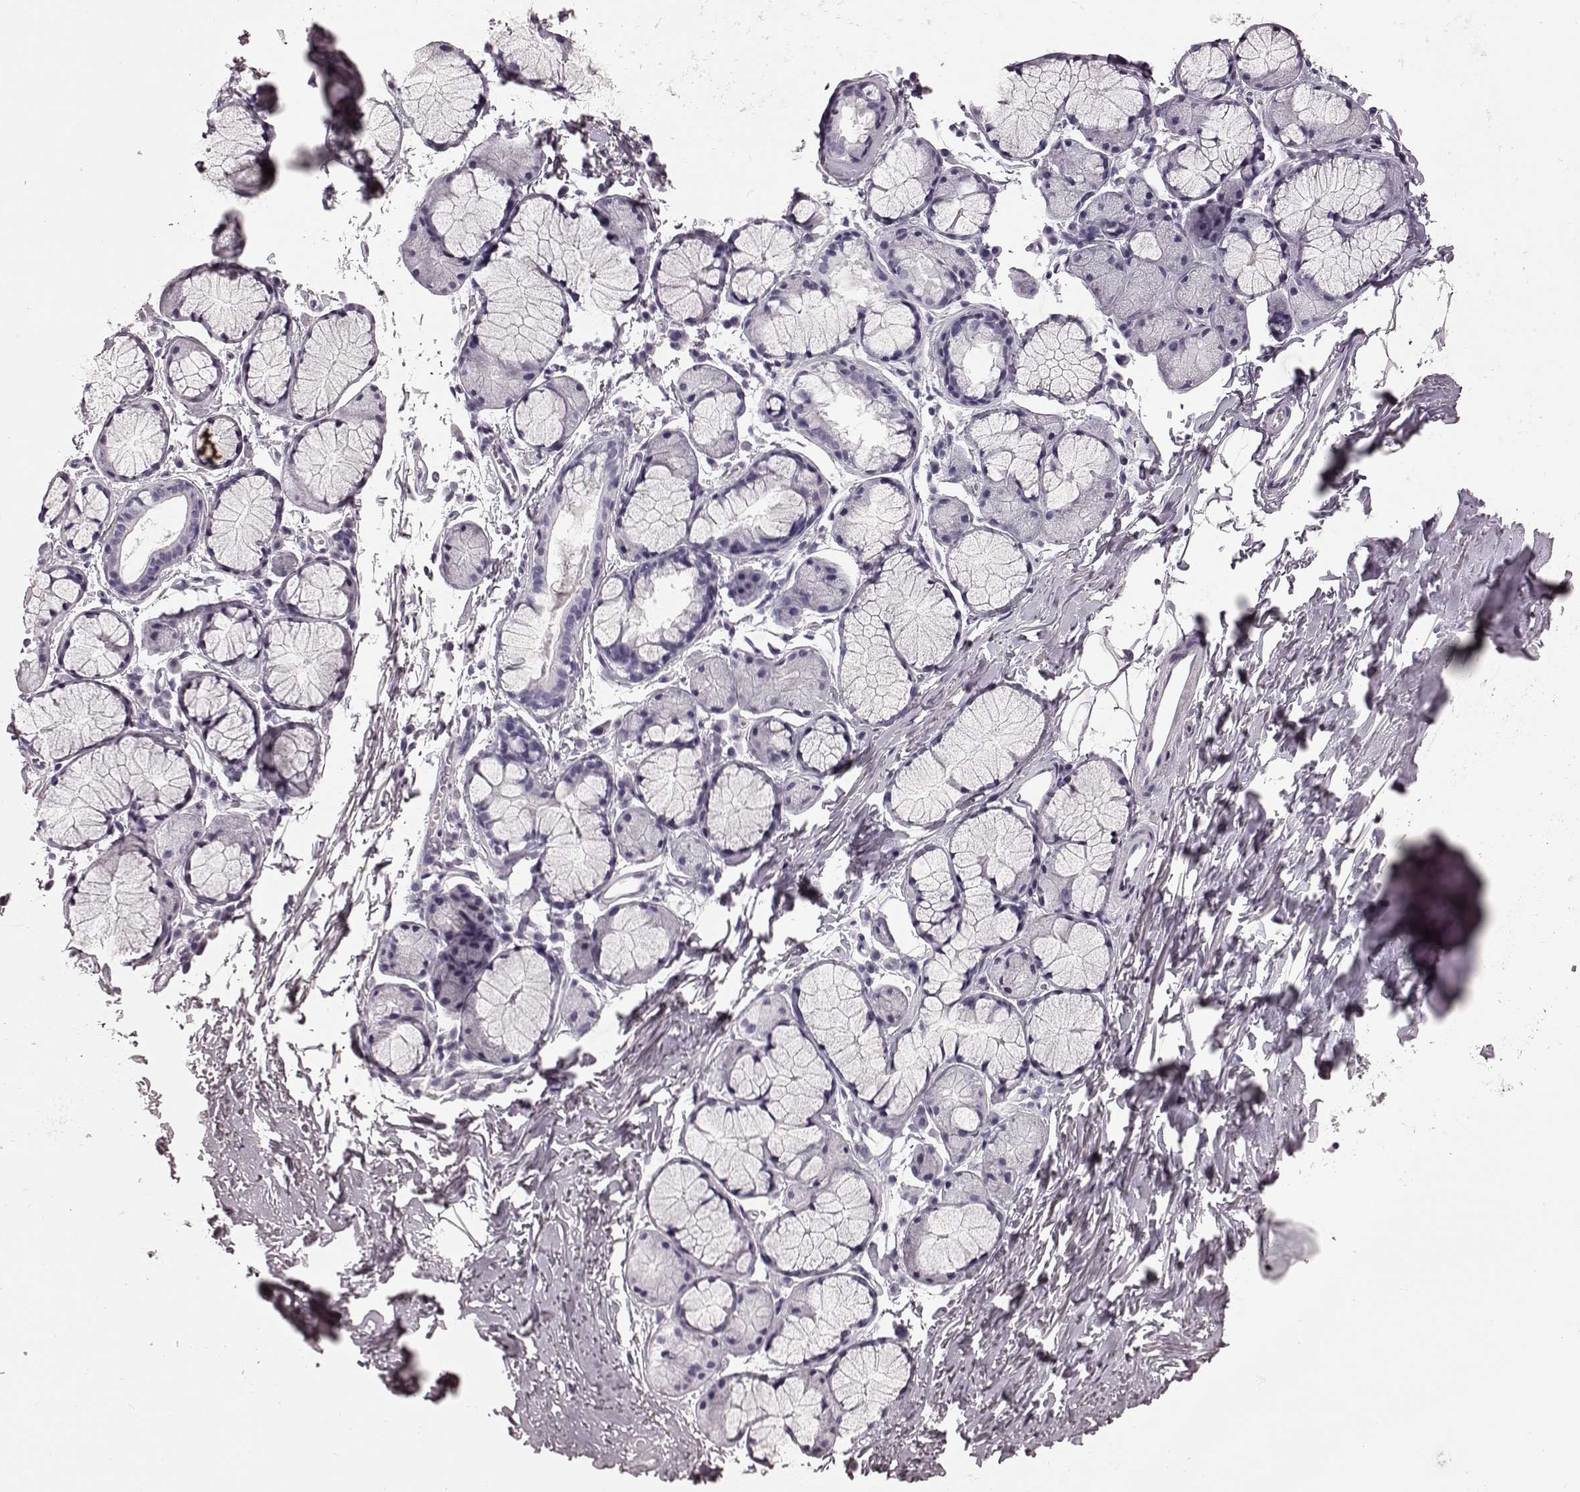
{"staining": {"intensity": "negative", "quantity": "none", "location": "none"}, "tissue": "adipose tissue", "cell_type": "Adipocytes", "image_type": "normal", "snomed": [{"axis": "morphology", "description": "Normal tissue, NOS"}, {"axis": "topography", "description": "Cartilage tissue"}, {"axis": "topography", "description": "Bronchus"}], "caption": "Adipocytes show no significant staining in benign adipose tissue.", "gene": "AIPL1", "patient": {"sex": "female", "age": 79}}